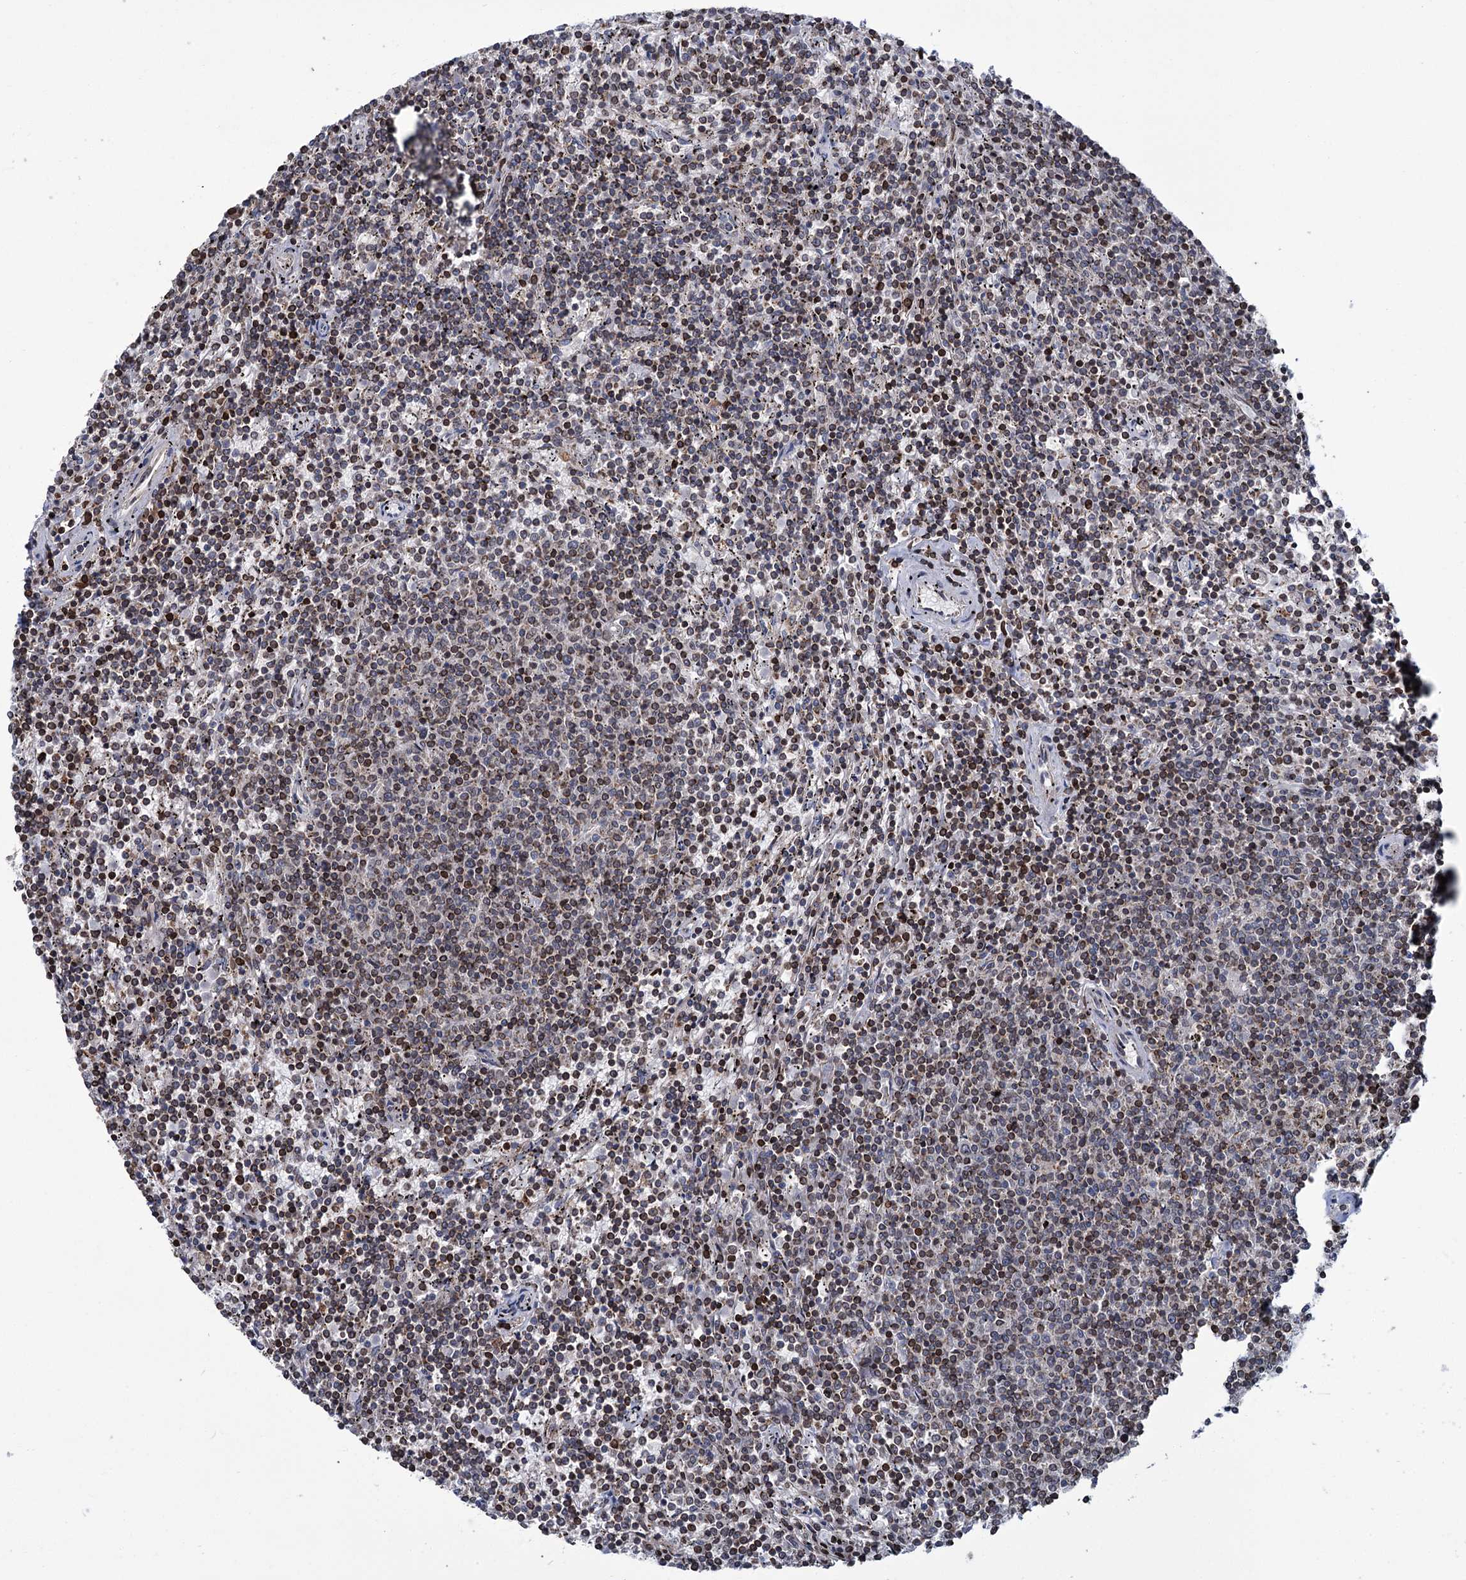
{"staining": {"intensity": "moderate", "quantity": "<25%", "location": "cytoplasmic/membranous"}, "tissue": "lymphoma", "cell_type": "Tumor cells", "image_type": "cancer", "snomed": [{"axis": "morphology", "description": "Malignant lymphoma, non-Hodgkin's type, Low grade"}, {"axis": "topography", "description": "Spleen"}], "caption": "IHC image of neoplastic tissue: human low-grade malignant lymphoma, non-Hodgkin's type stained using immunohistochemistry (IHC) reveals low levels of moderate protein expression localized specifically in the cytoplasmic/membranous of tumor cells, appearing as a cytoplasmic/membranous brown color.", "gene": "CFAP46", "patient": {"sex": "female", "age": 50}}